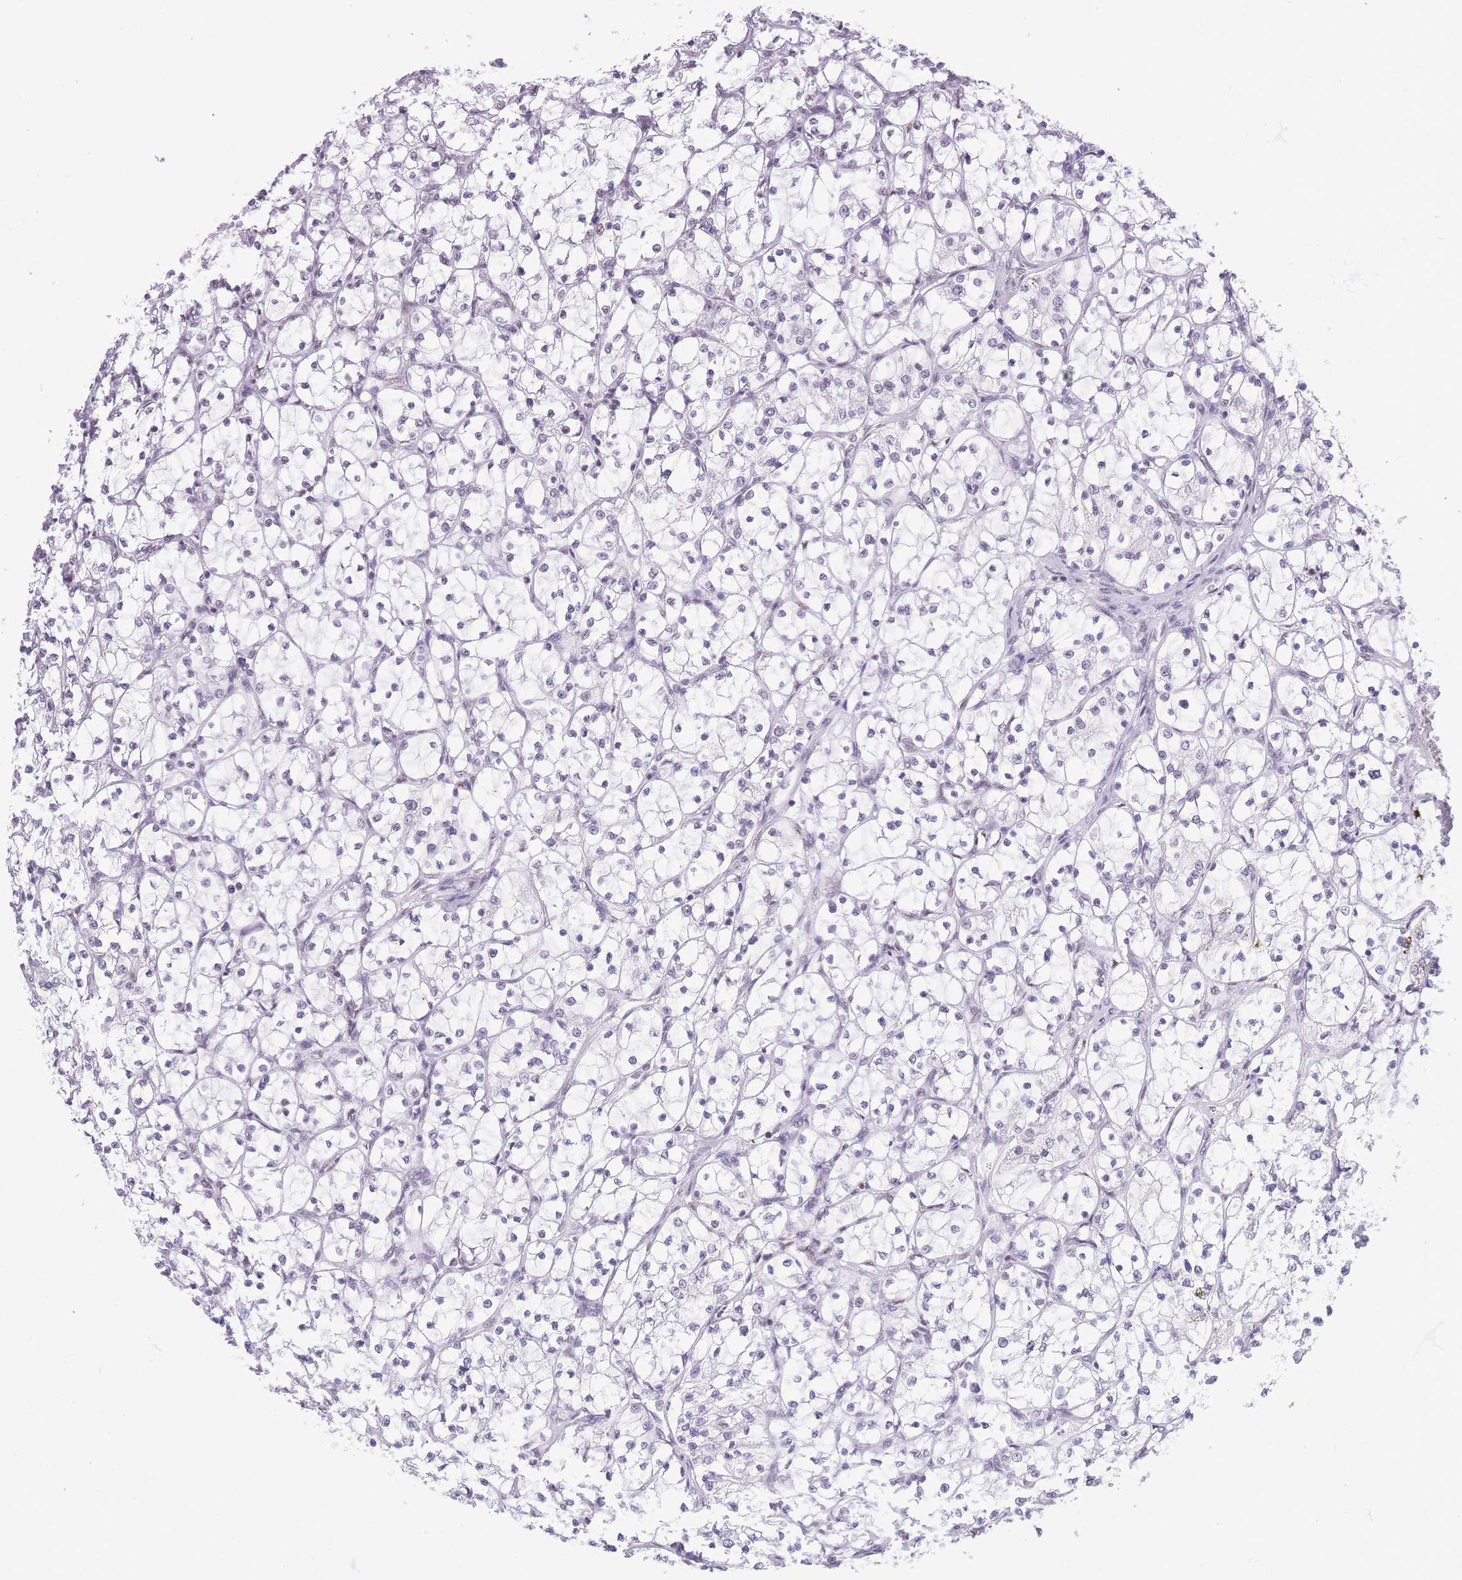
{"staining": {"intensity": "negative", "quantity": "none", "location": "none"}, "tissue": "renal cancer", "cell_type": "Tumor cells", "image_type": "cancer", "snomed": [{"axis": "morphology", "description": "Adenocarcinoma, NOS"}, {"axis": "topography", "description": "Kidney"}], "caption": "Immunohistochemical staining of adenocarcinoma (renal) shows no significant positivity in tumor cells.", "gene": "HNRNPUL1", "patient": {"sex": "female", "age": 69}}